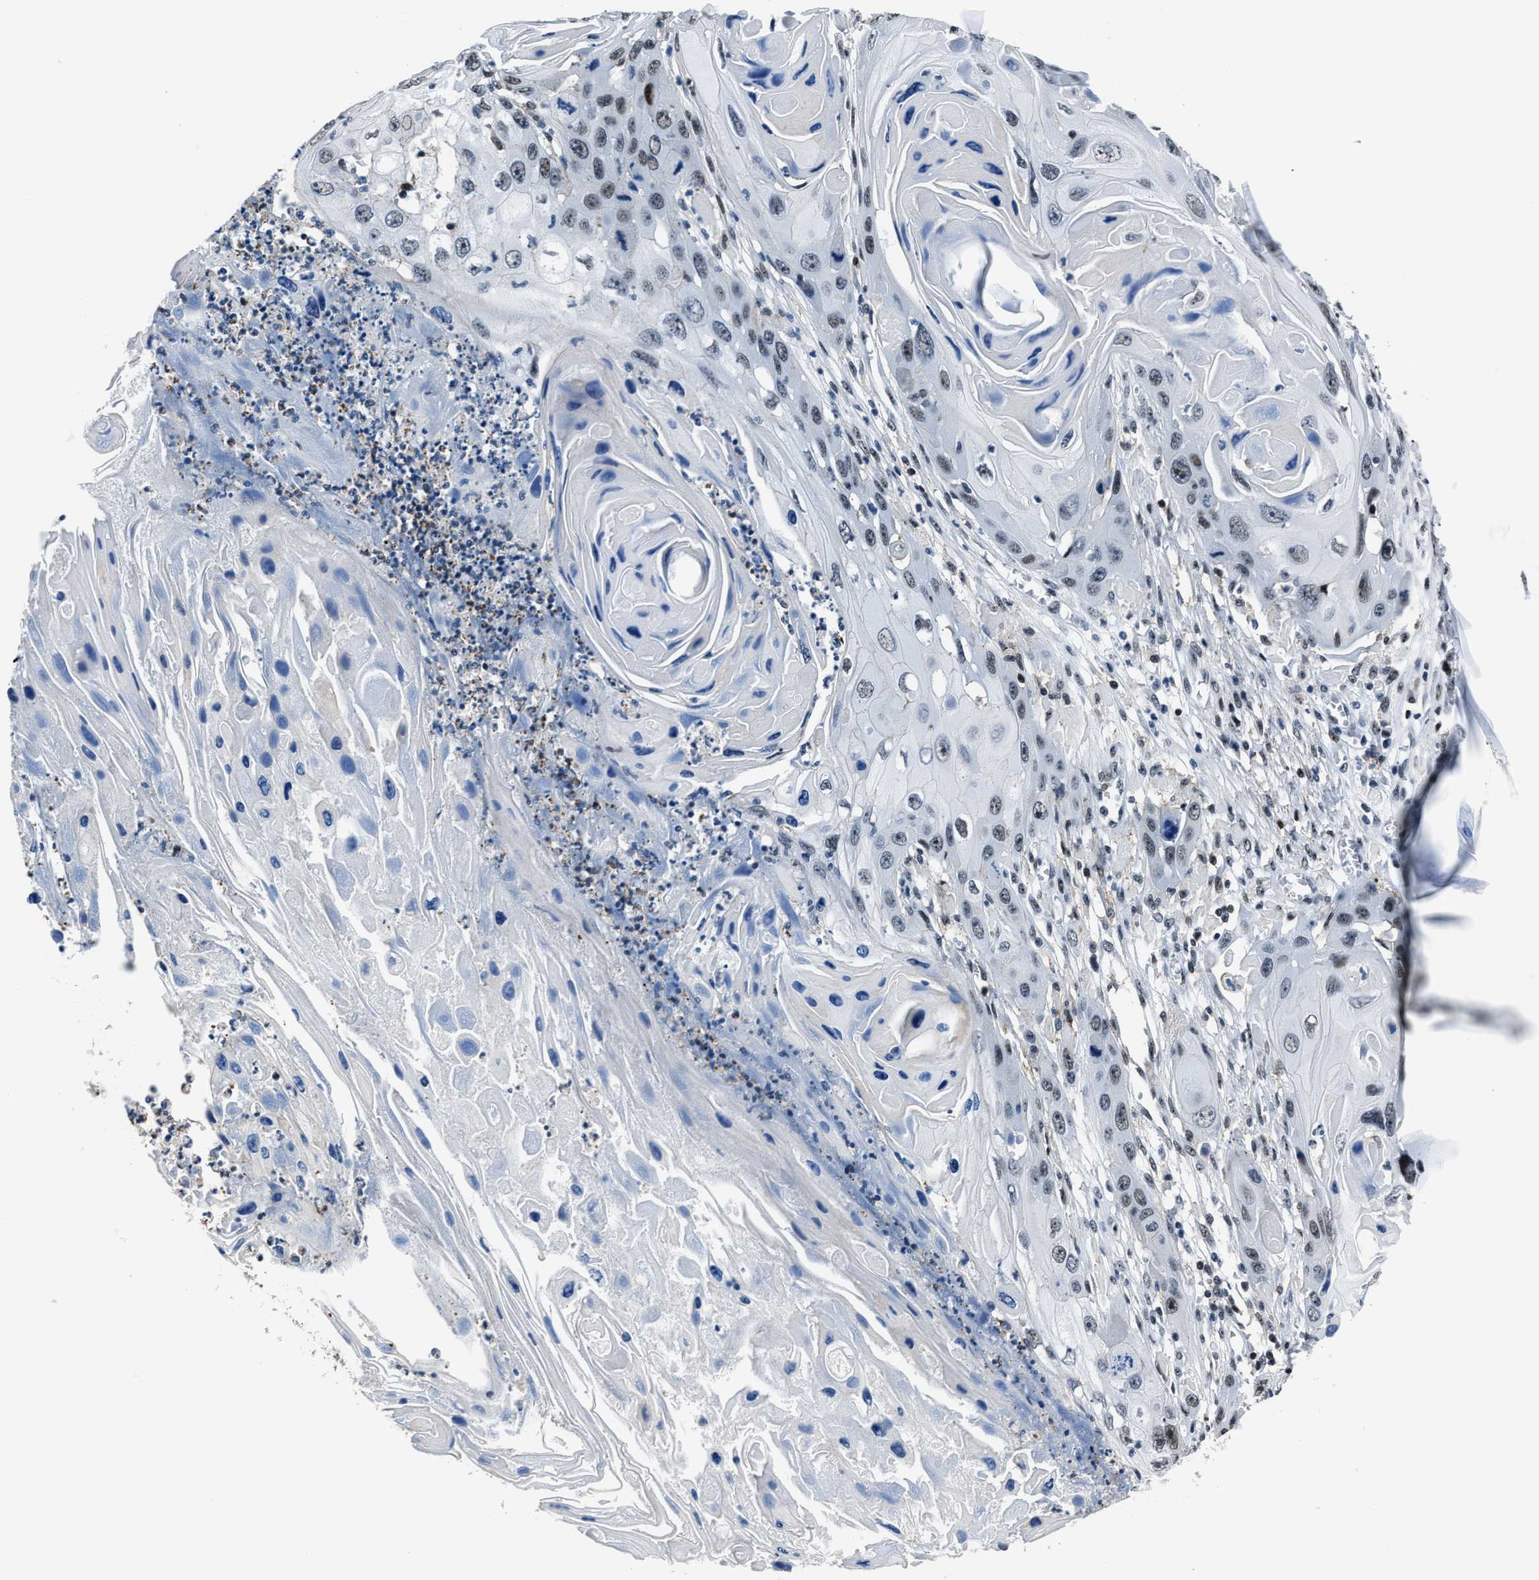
{"staining": {"intensity": "negative", "quantity": "none", "location": "none"}, "tissue": "skin cancer", "cell_type": "Tumor cells", "image_type": "cancer", "snomed": [{"axis": "morphology", "description": "Squamous cell carcinoma, NOS"}, {"axis": "topography", "description": "Skin"}], "caption": "An IHC histopathology image of skin squamous cell carcinoma is shown. There is no staining in tumor cells of skin squamous cell carcinoma. (Stains: DAB (3,3'-diaminobenzidine) IHC with hematoxylin counter stain, Microscopy: brightfield microscopy at high magnification).", "gene": "PPIE", "patient": {"sex": "male", "age": 55}}